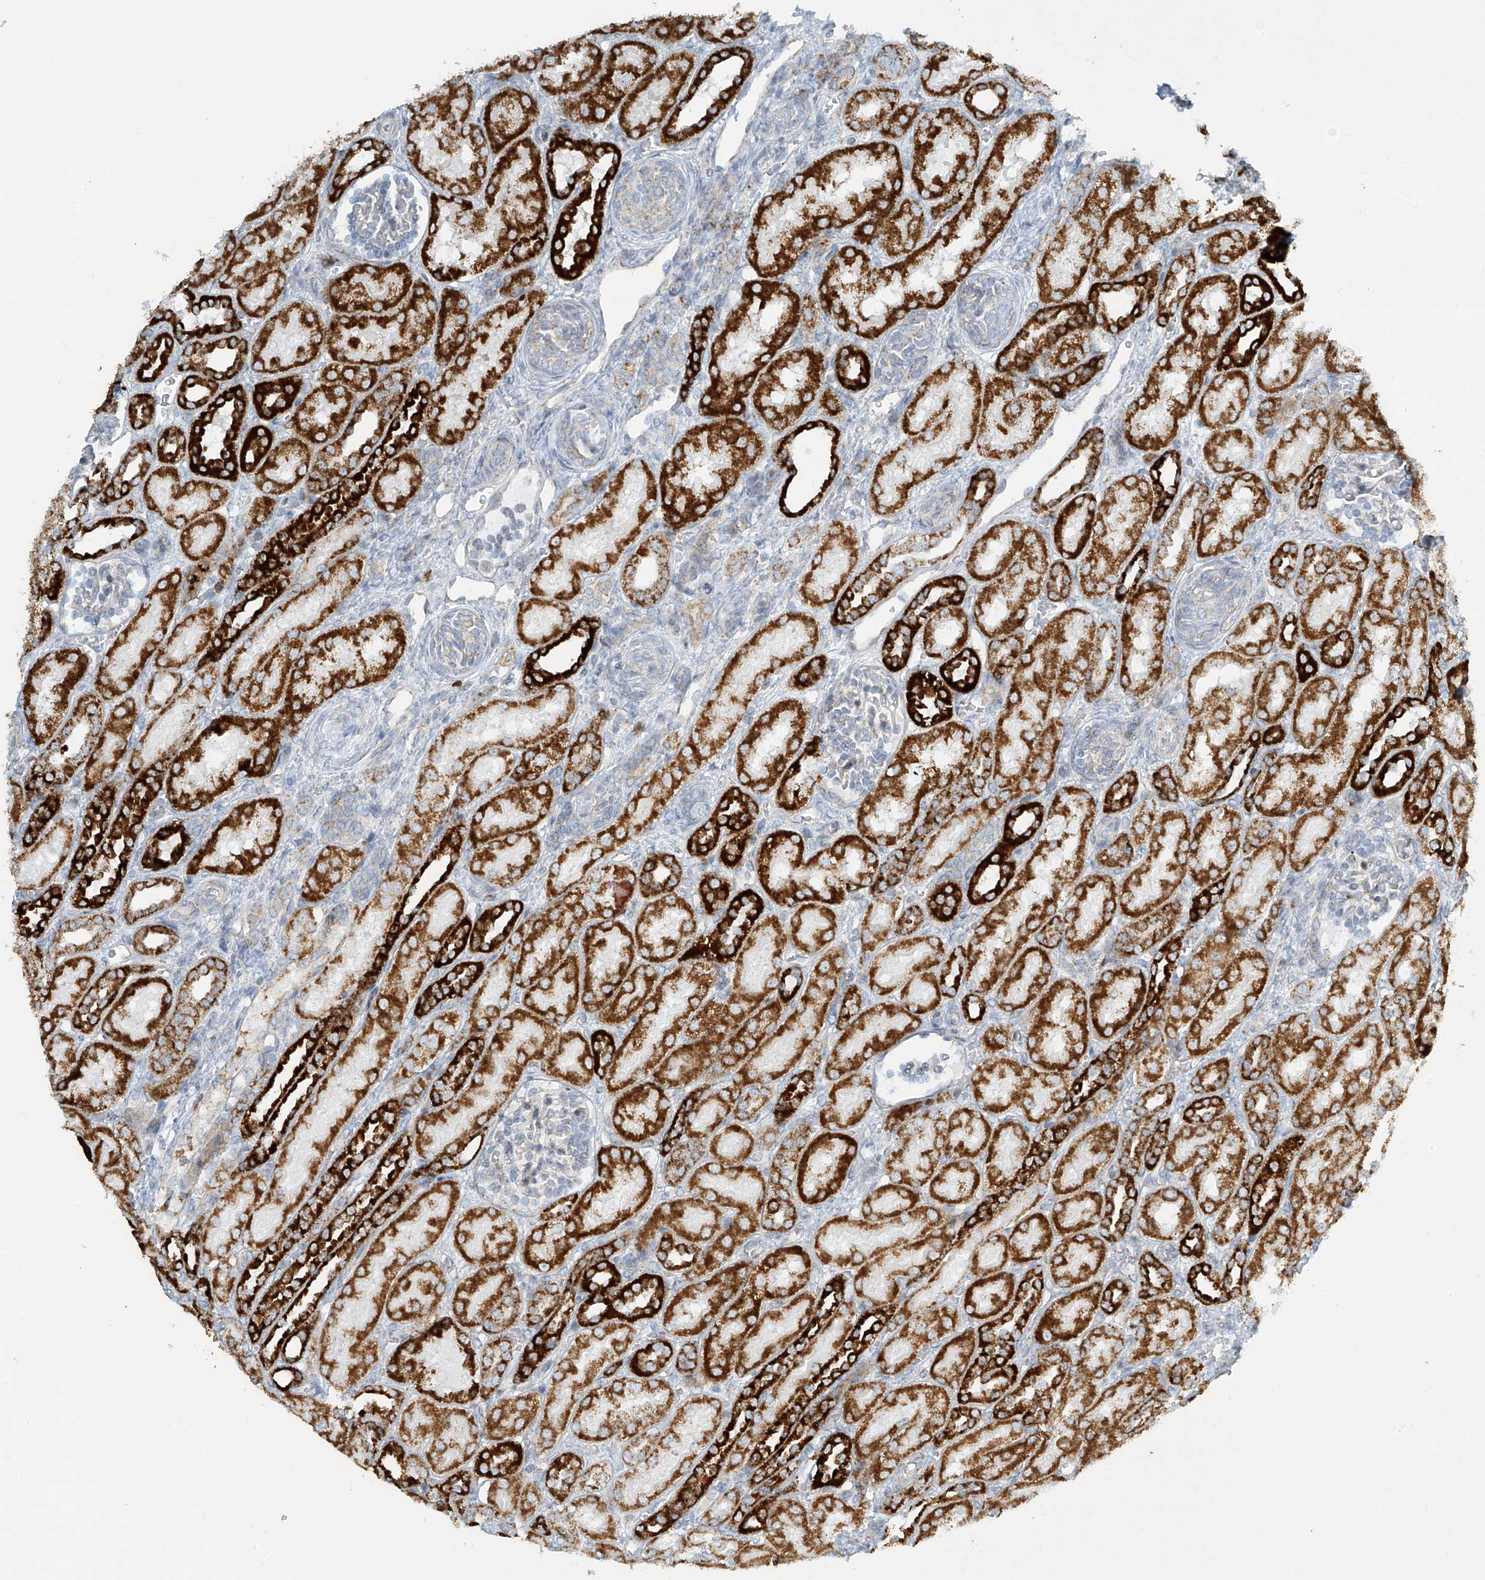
{"staining": {"intensity": "negative", "quantity": "none", "location": "none"}, "tissue": "kidney", "cell_type": "Cells in glomeruli", "image_type": "normal", "snomed": [{"axis": "morphology", "description": "Normal tissue, NOS"}, {"axis": "morphology", "description": "Neoplasm, malignant, NOS"}, {"axis": "topography", "description": "Kidney"}], "caption": "This is an immunohistochemistry histopathology image of unremarkable human kidney. There is no staining in cells in glomeruli.", "gene": "SMDT1", "patient": {"sex": "female", "age": 1}}